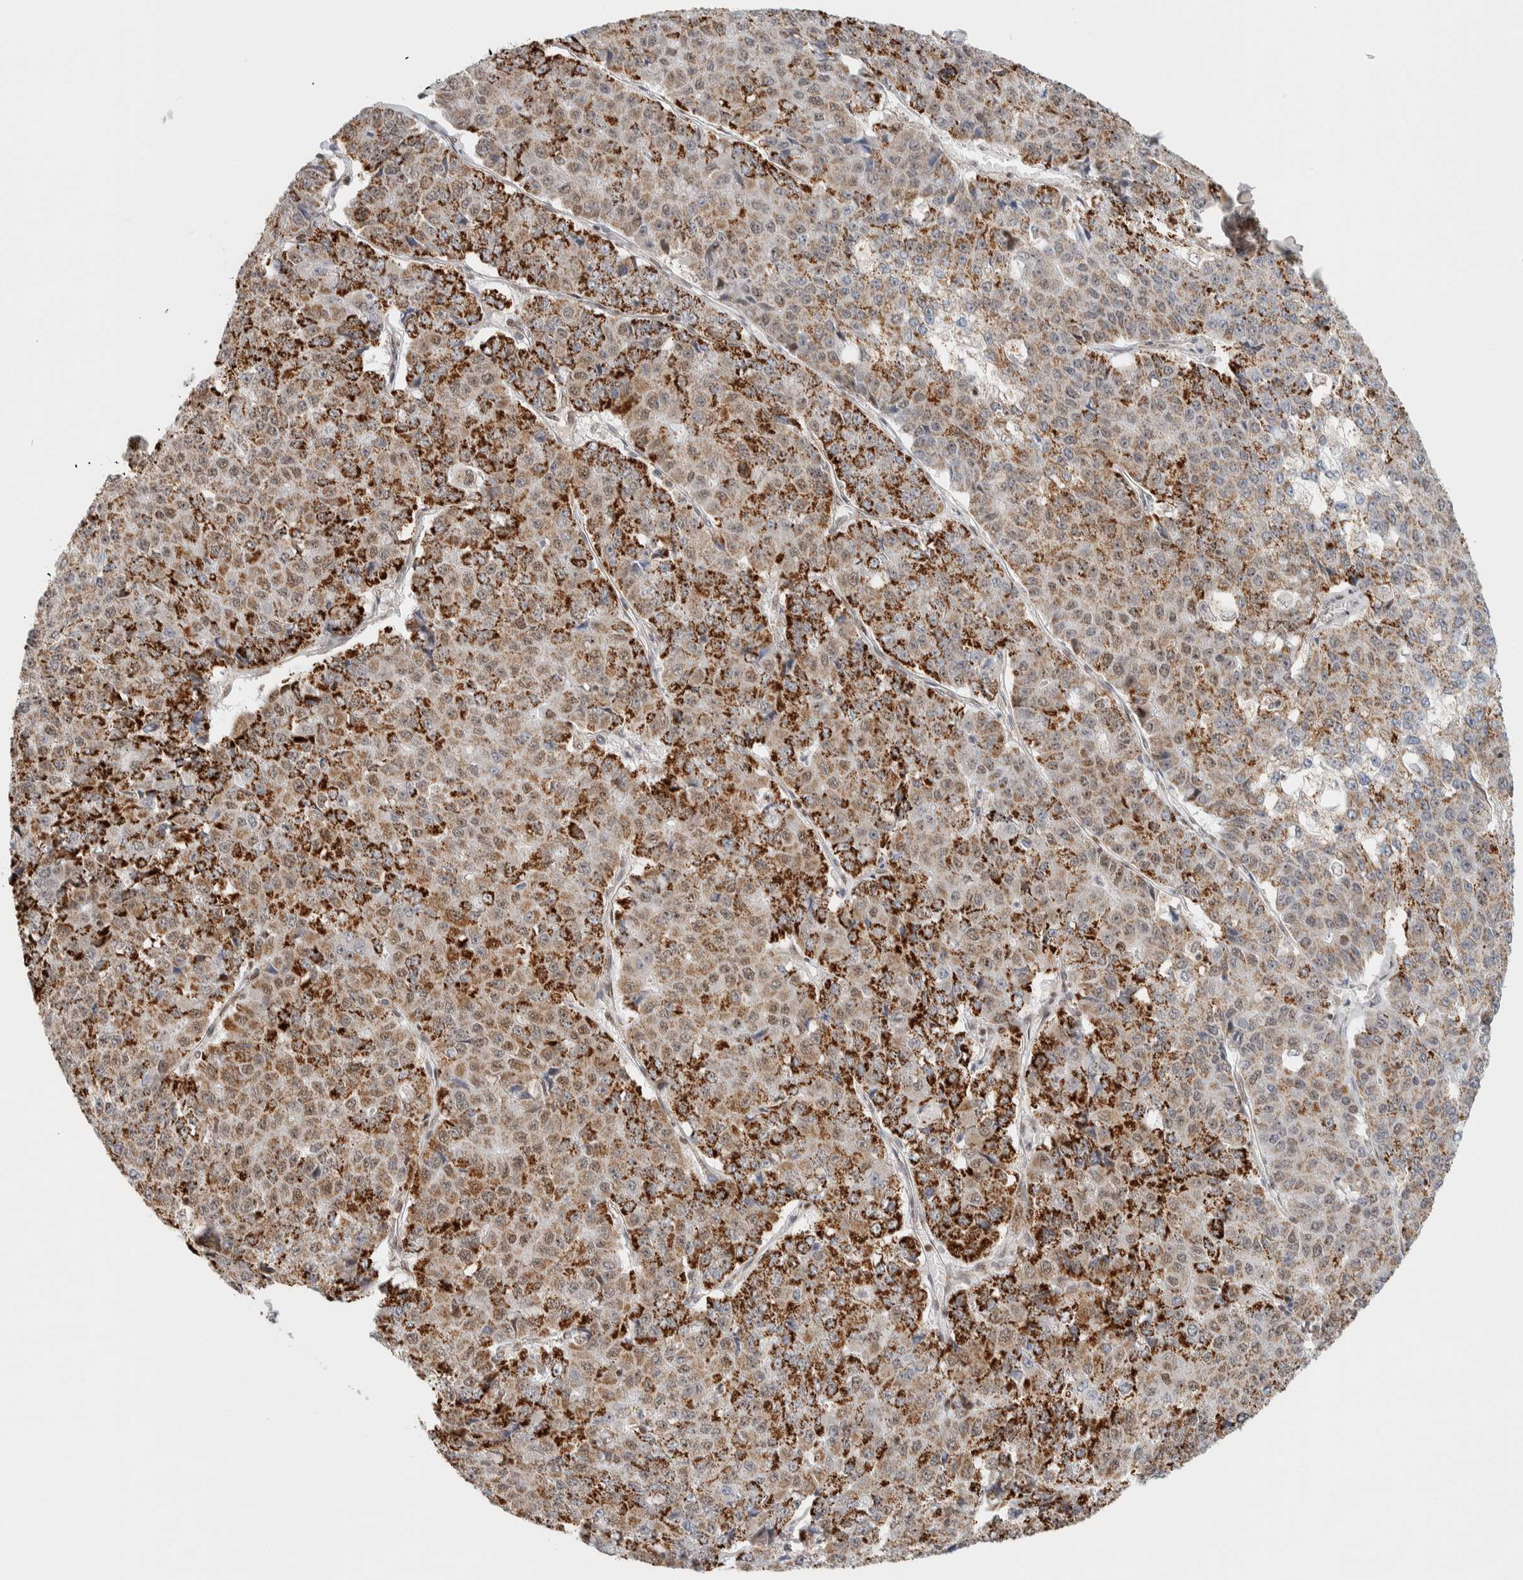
{"staining": {"intensity": "strong", "quantity": ">75%", "location": "cytoplasmic/membranous"}, "tissue": "pancreatic cancer", "cell_type": "Tumor cells", "image_type": "cancer", "snomed": [{"axis": "morphology", "description": "Adenocarcinoma, NOS"}, {"axis": "topography", "description": "Pancreas"}], "caption": "This photomicrograph reveals pancreatic adenocarcinoma stained with immunohistochemistry to label a protein in brown. The cytoplasmic/membranous of tumor cells show strong positivity for the protein. Nuclei are counter-stained blue.", "gene": "TSPAN32", "patient": {"sex": "male", "age": 50}}